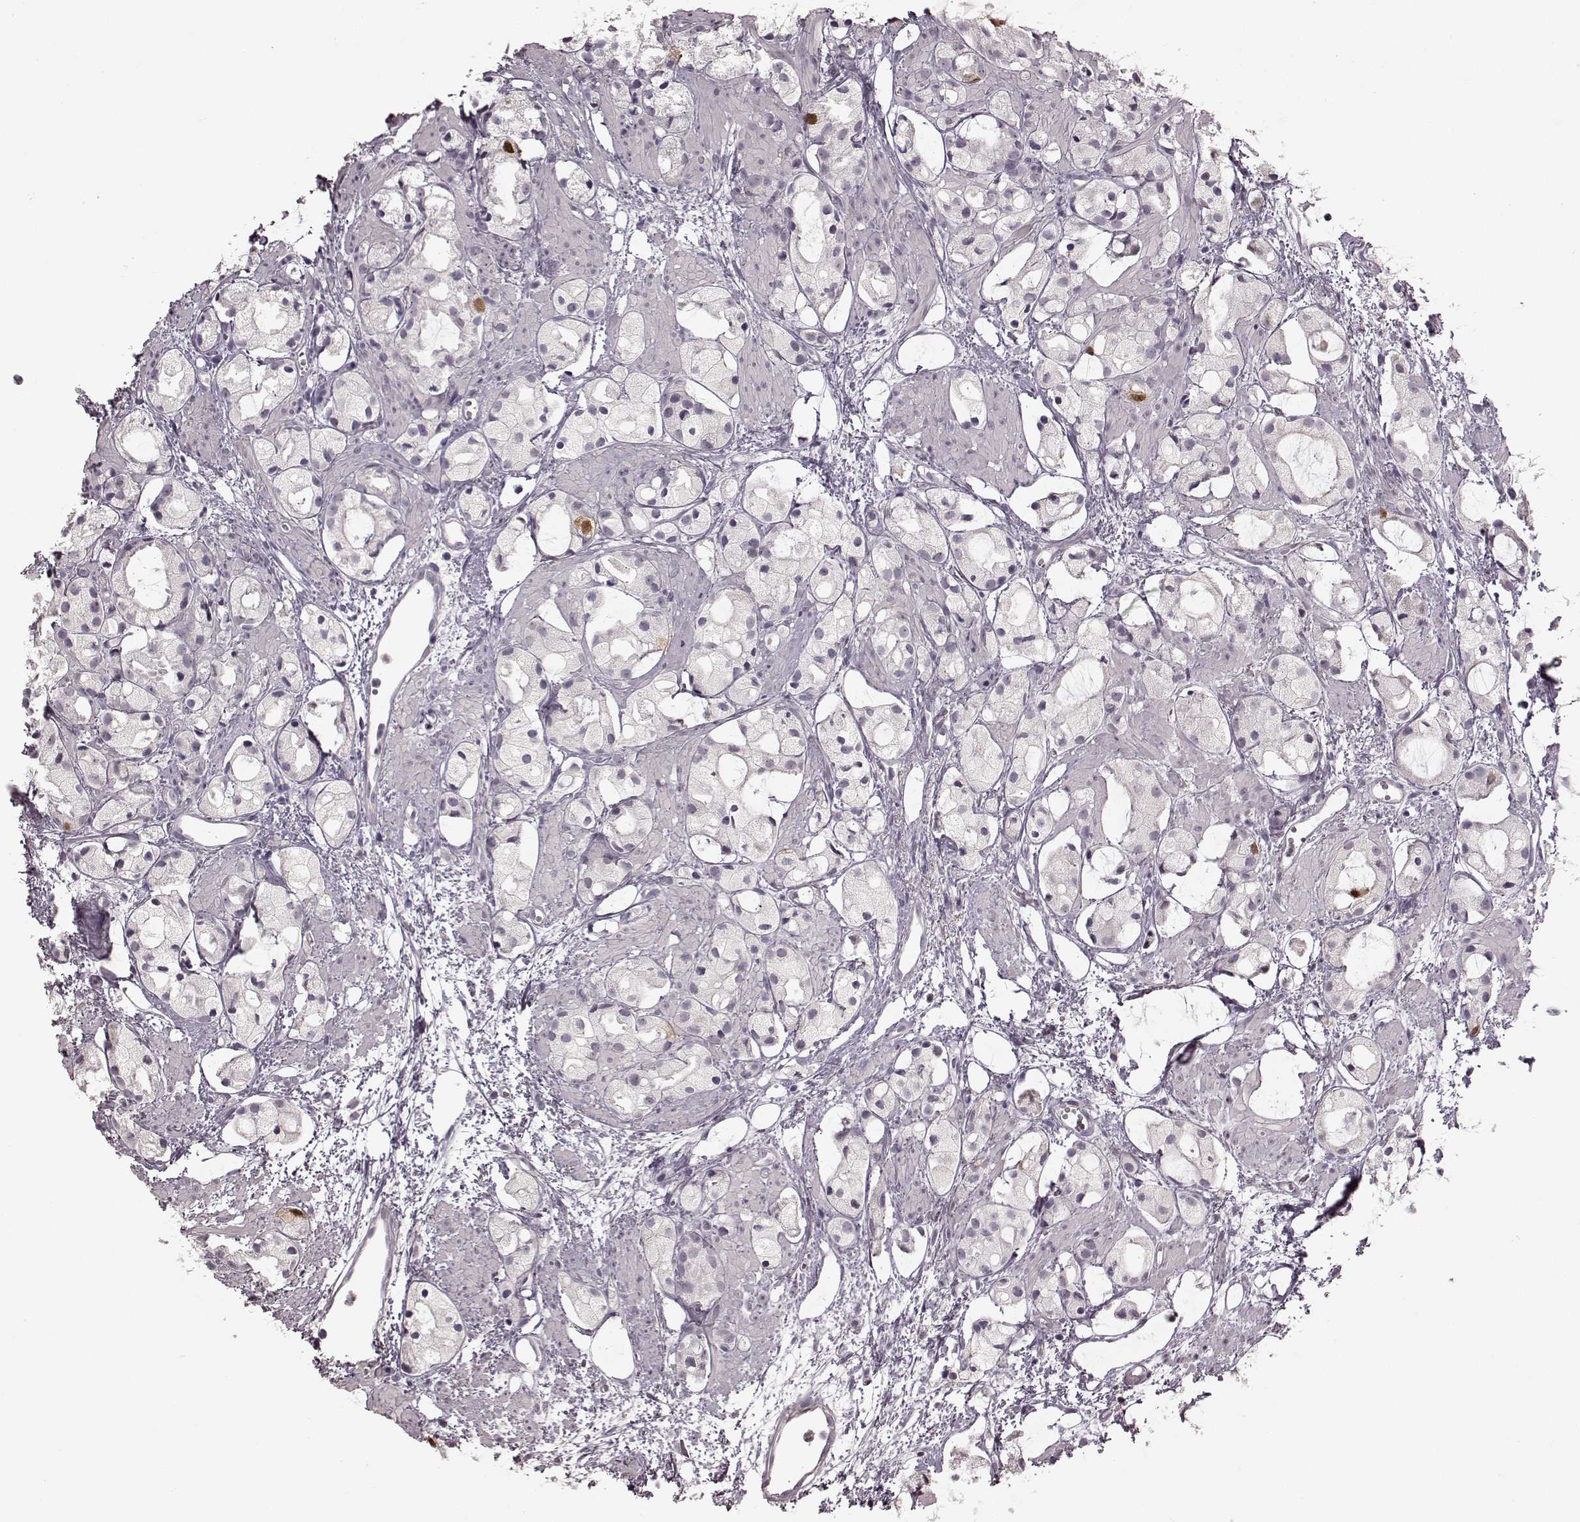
{"staining": {"intensity": "moderate", "quantity": "<25%", "location": "nuclear"}, "tissue": "prostate cancer", "cell_type": "Tumor cells", "image_type": "cancer", "snomed": [{"axis": "morphology", "description": "Adenocarcinoma, High grade"}, {"axis": "topography", "description": "Prostate"}], "caption": "Approximately <25% of tumor cells in human prostate cancer (high-grade adenocarcinoma) reveal moderate nuclear protein expression as visualized by brown immunohistochemical staining.", "gene": "CCNA2", "patient": {"sex": "male", "age": 85}}